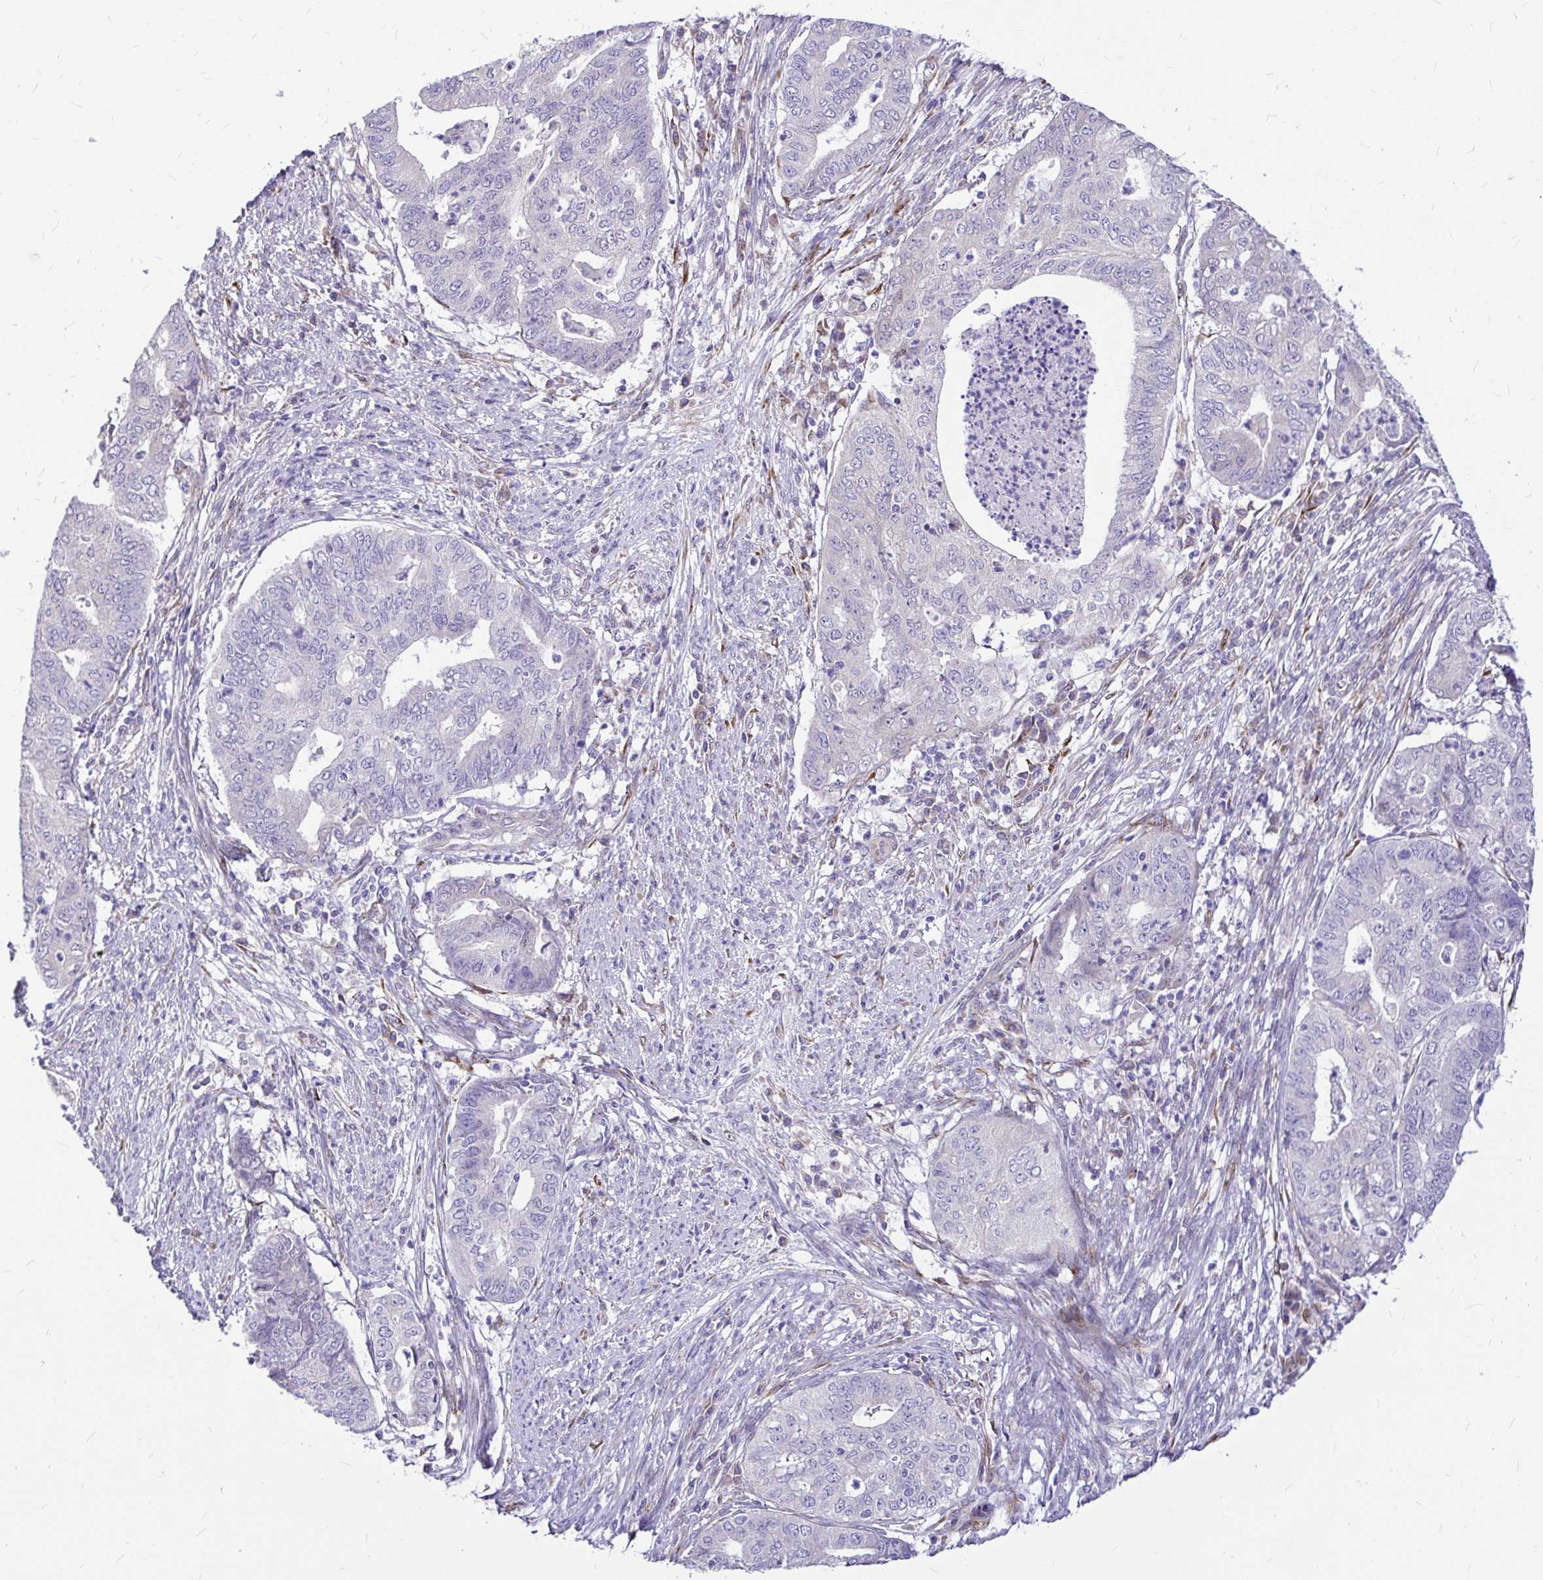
{"staining": {"intensity": "negative", "quantity": "none", "location": "none"}, "tissue": "endometrial cancer", "cell_type": "Tumor cells", "image_type": "cancer", "snomed": [{"axis": "morphology", "description": "Adenocarcinoma, NOS"}, {"axis": "topography", "description": "Endometrium"}], "caption": "A photomicrograph of human endometrial adenocarcinoma is negative for staining in tumor cells.", "gene": "GABBR2", "patient": {"sex": "female", "age": 79}}